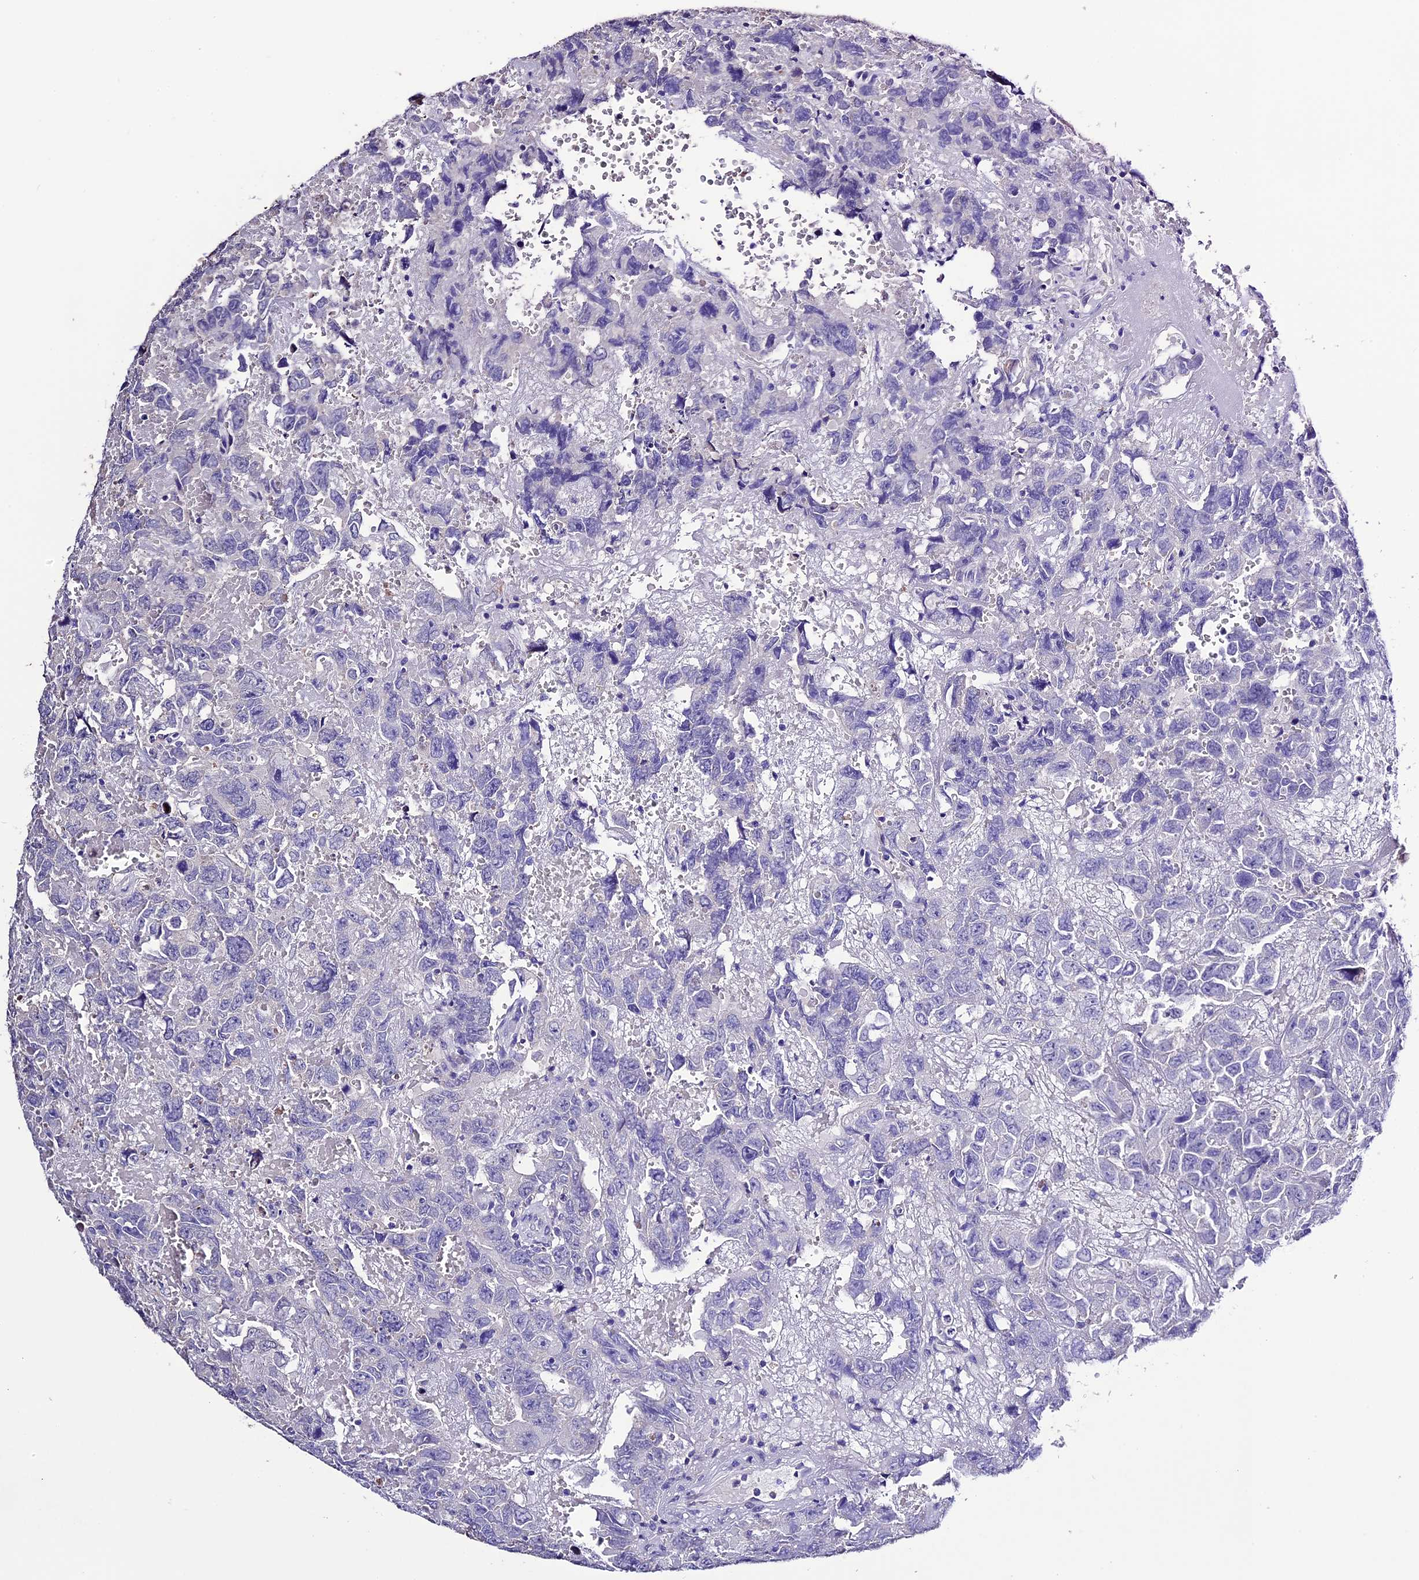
{"staining": {"intensity": "negative", "quantity": "none", "location": "none"}, "tissue": "testis cancer", "cell_type": "Tumor cells", "image_type": "cancer", "snomed": [{"axis": "morphology", "description": "Carcinoma, Embryonal, NOS"}, {"axis": "topography", "description": "Testis"}], "caption": "Tumor cells are negative for brown protein staining in embryonal carcinoma (testis). (DAB (3,3'-diaminobenzidine) immunohistochemistry (IHC), high magnification).", "gene": "DIS3L", "patient": {"sex": "male", "age": 45}}